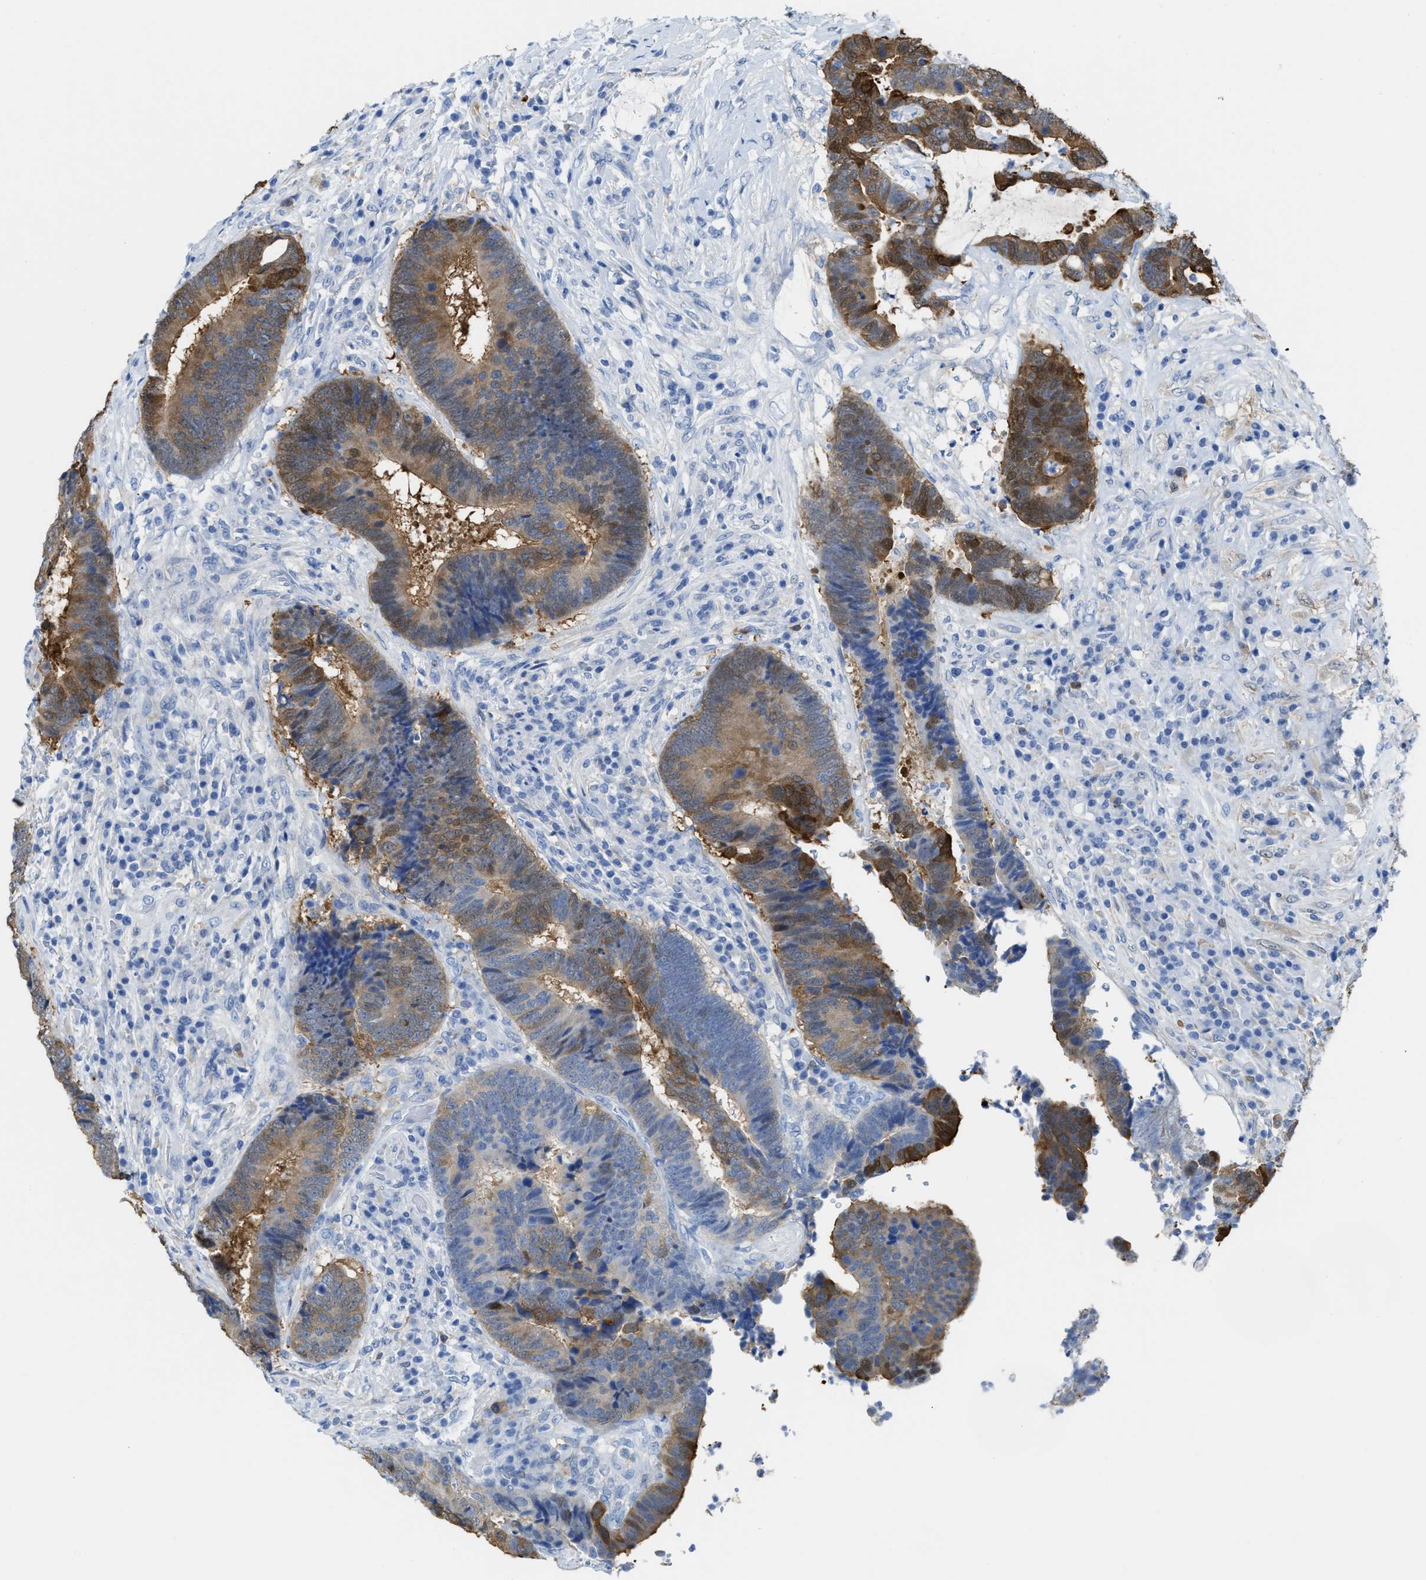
{"staining": {"intensity": "moderate", "quantity": ">75%", "location": "cytoplasmic/membranous,nuclear"}, "tissue": "colorectal cancer", "cell_type": "Tumor cells", "image_type": "cancer", "snomed": [{"axis": "morphology", "description": "Adenocarcinoma, NOS"}, {"axis": "topography", "description": "Rectum"}], "caption": "Protein staining of colorectal cancer (adenocarcinoma) tissue shows moderate cytoplasmic/membranous and nuclear positivity in approximately >75% of tumor cells. Immunohistochemistry stains the protein of interest in brown and the nuclei are stained blue.", "gene": "ASS1", "patient": {"sex": "female", "age": 89}}